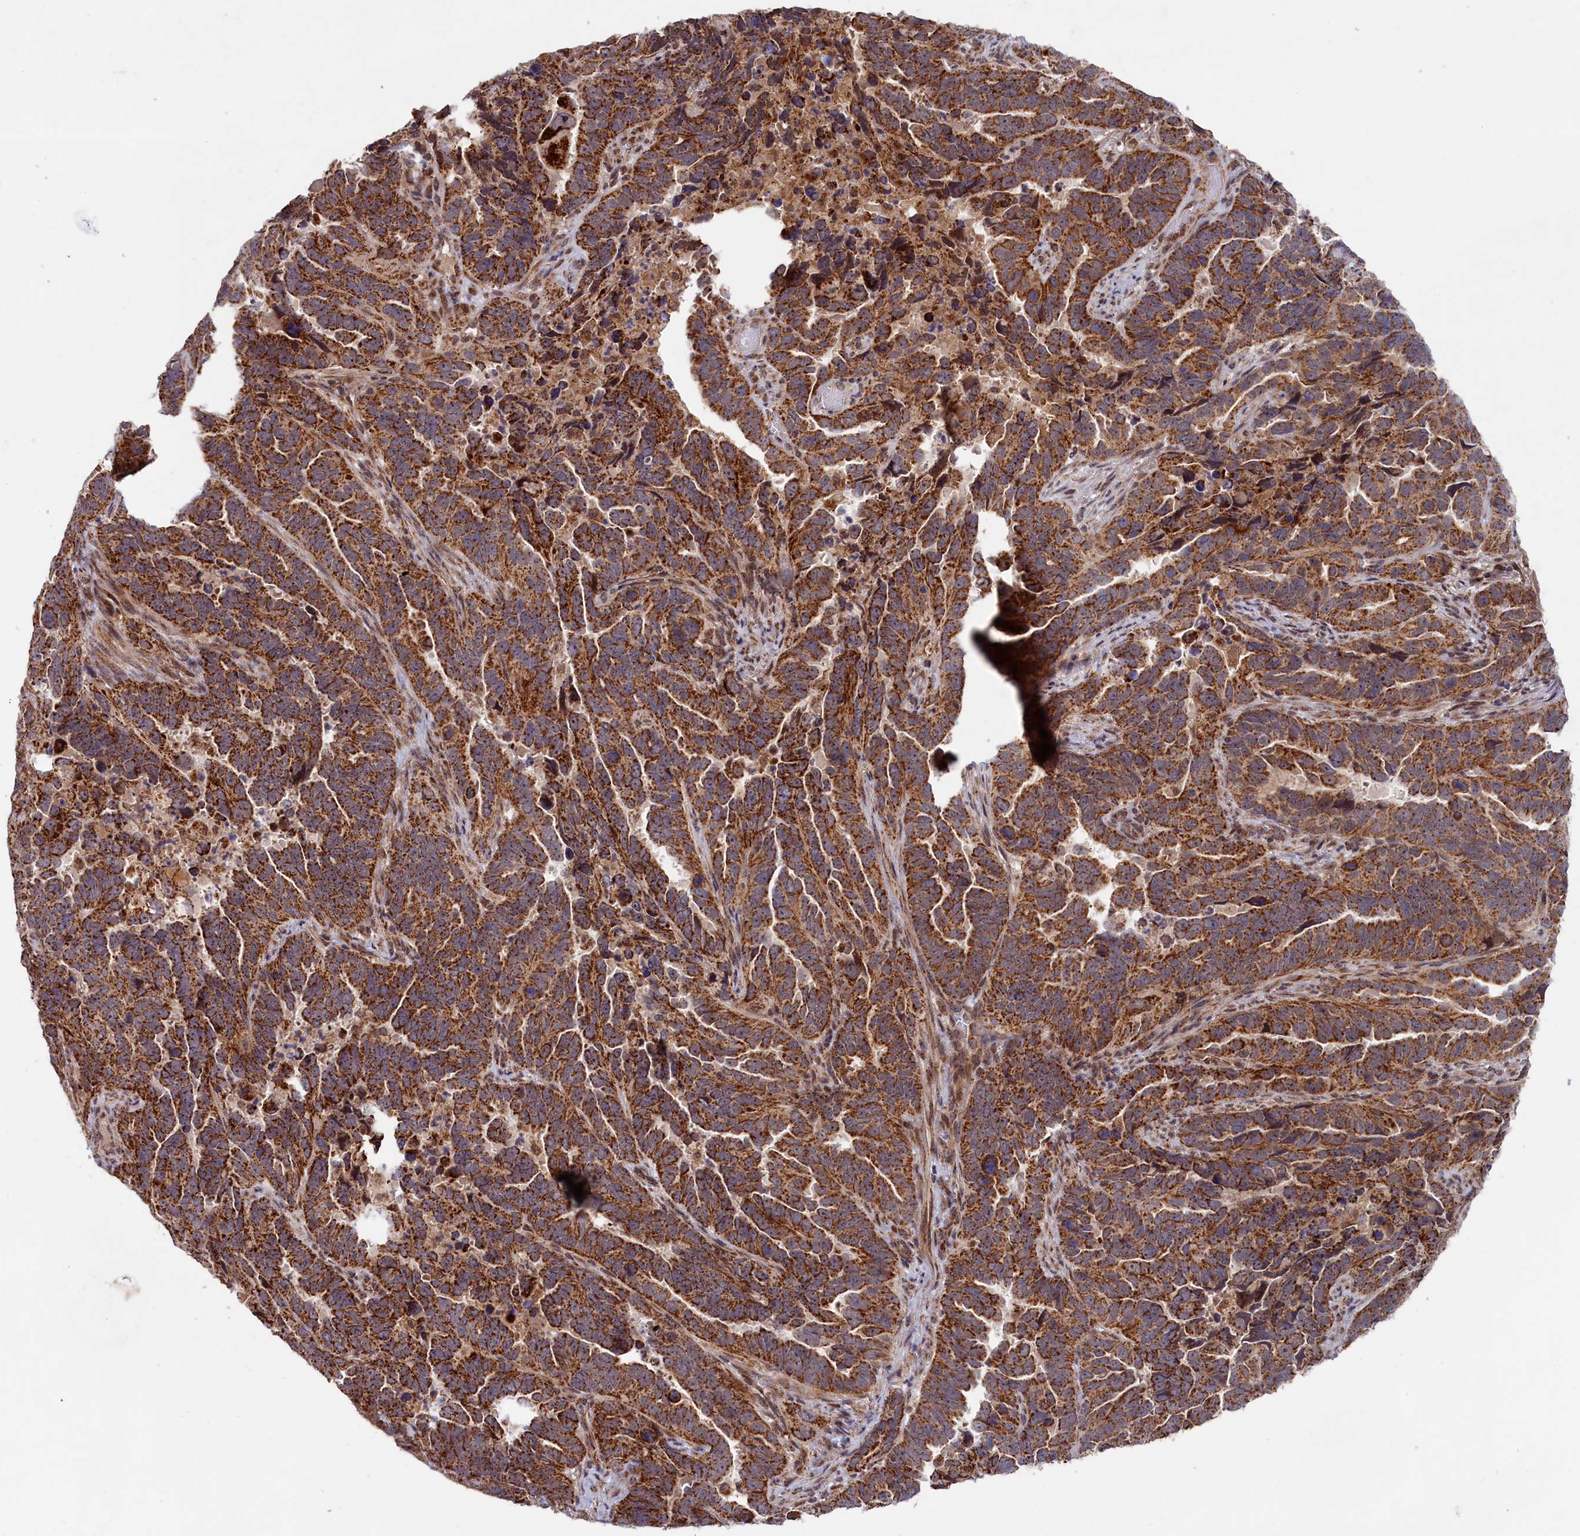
{"staining": {"intensity": "strong", "quantity": ">75%", "location": "cytoplasmic/membranous"}, "tissue": "endometrial cancer", "cell_type": "Tumor cells", "image_type": "cancer", "snomed": [{"axis": "morphology", "description": "Adenocarcinoma, NOS"}, {"axis": "topography", "description": "Endometrium"}], "caption": "Immunohistochemistry (IHC) histopathology image of neoplastic tissue: endometrial cancer stained using immunohistochemistry (IHC) reveals high levels of strong protein expression localized specifically in the cytoplasmic/membranous of tumor cells, appearing as a cytoplasmic/membranous brown color.", "gene": "DUS3L", "patient": {"sex": "female", "age": 65}}